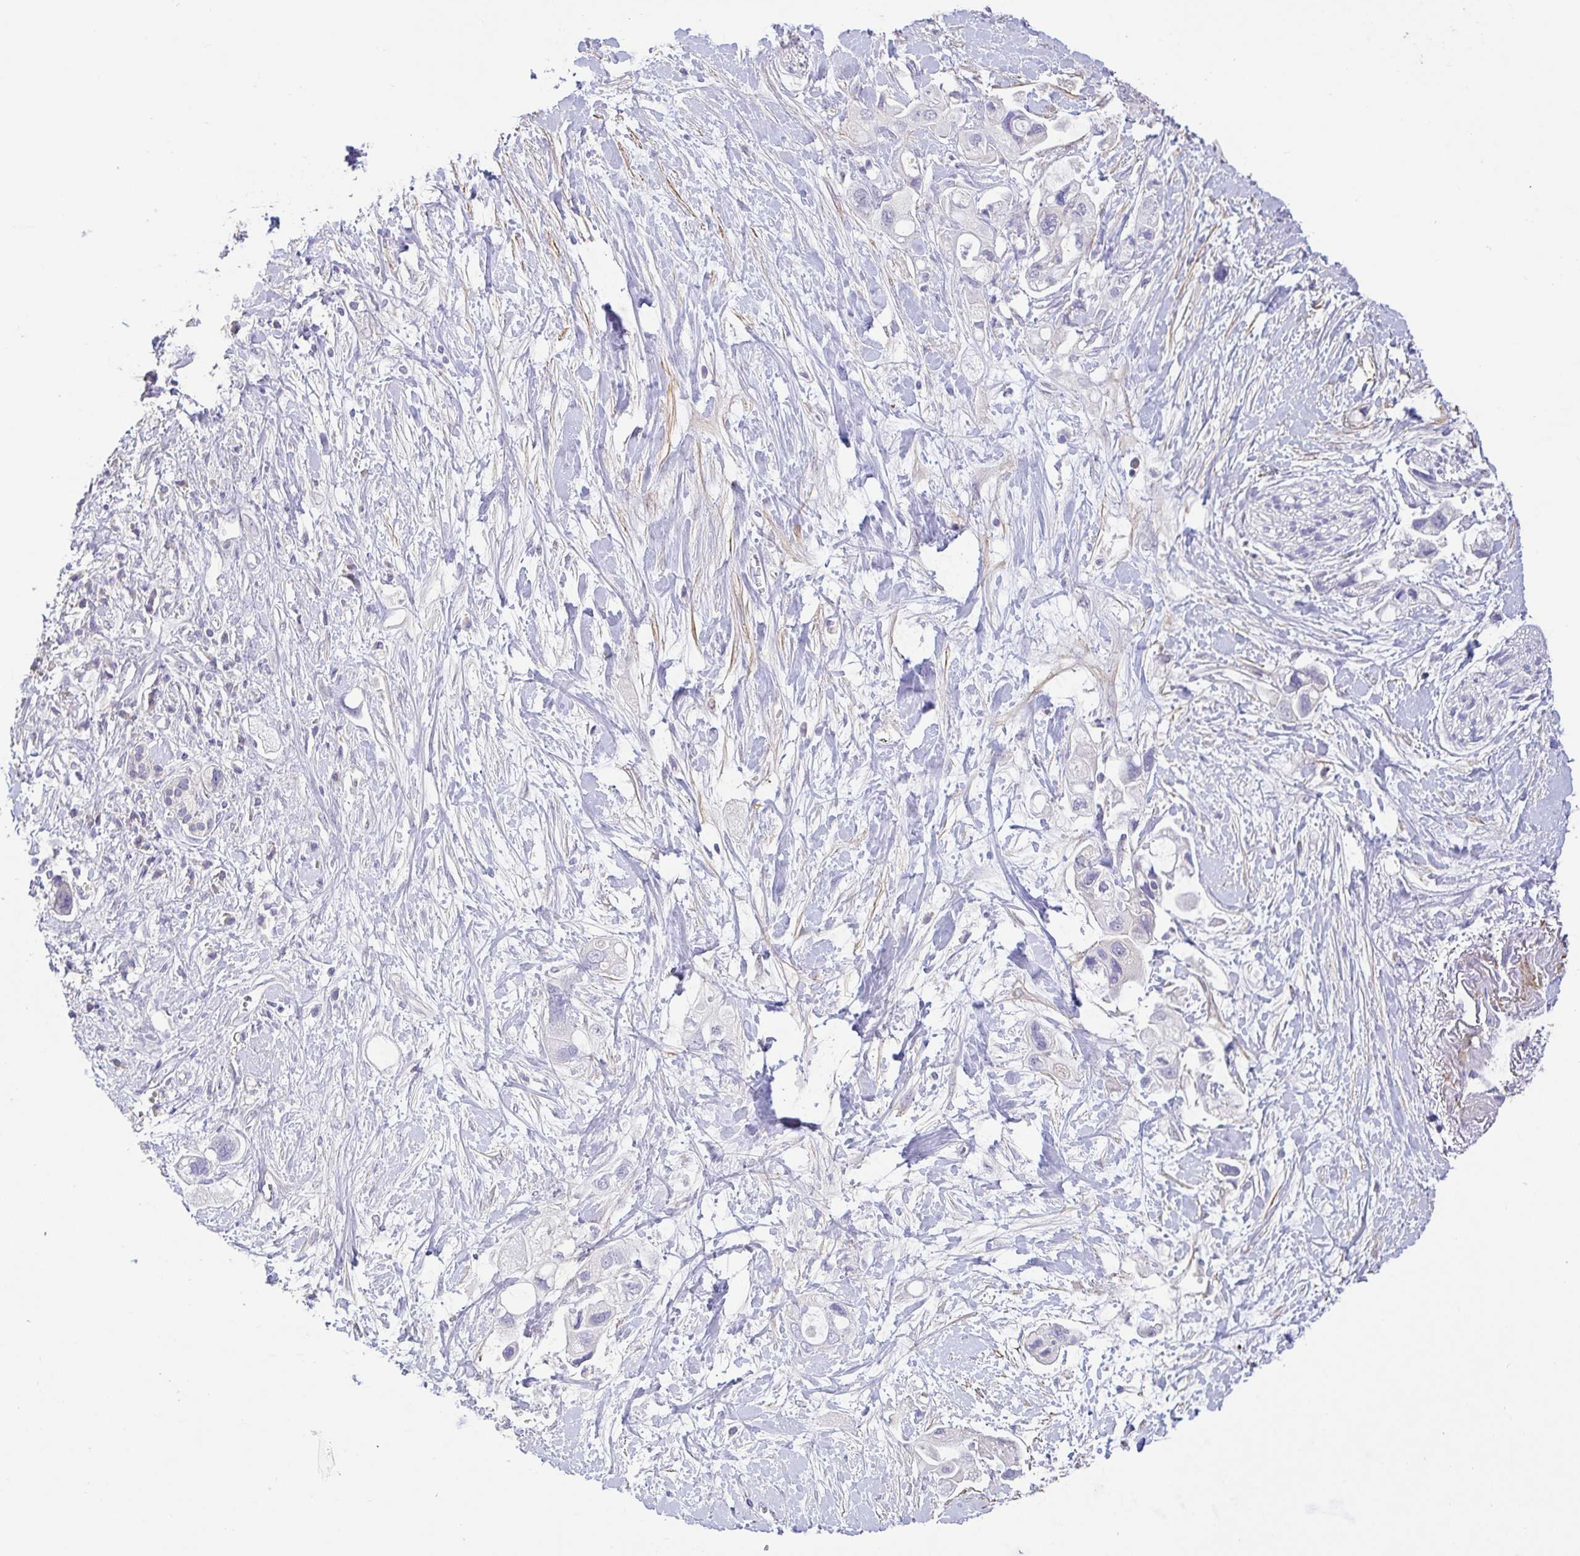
{"staining": {"intensity": "negative", "quantity": "none", "location": "none"}, "tissue": "pancreatic cancer", "cell_type": "Tumor cells", "image_type": "cancer", "snomed": [{"axis": "morphology", "description": "Adenocarcinoma, NOS"}, {"axis": "topography", "description": "Pancreas"}], "caption": "A histopathology image of human pancreatic cancer (adenocarcinoma) is negative for staining in tumor cells. (Stains: DAB (3,3'-diaminobenzidine) immunohistochemistry (IHC) with hematoxylin counter stain, Microscopy: brightfield microscopy at high magnification).", "gene": "PYGM", "patient": {"sex": "female", "age": 56}}